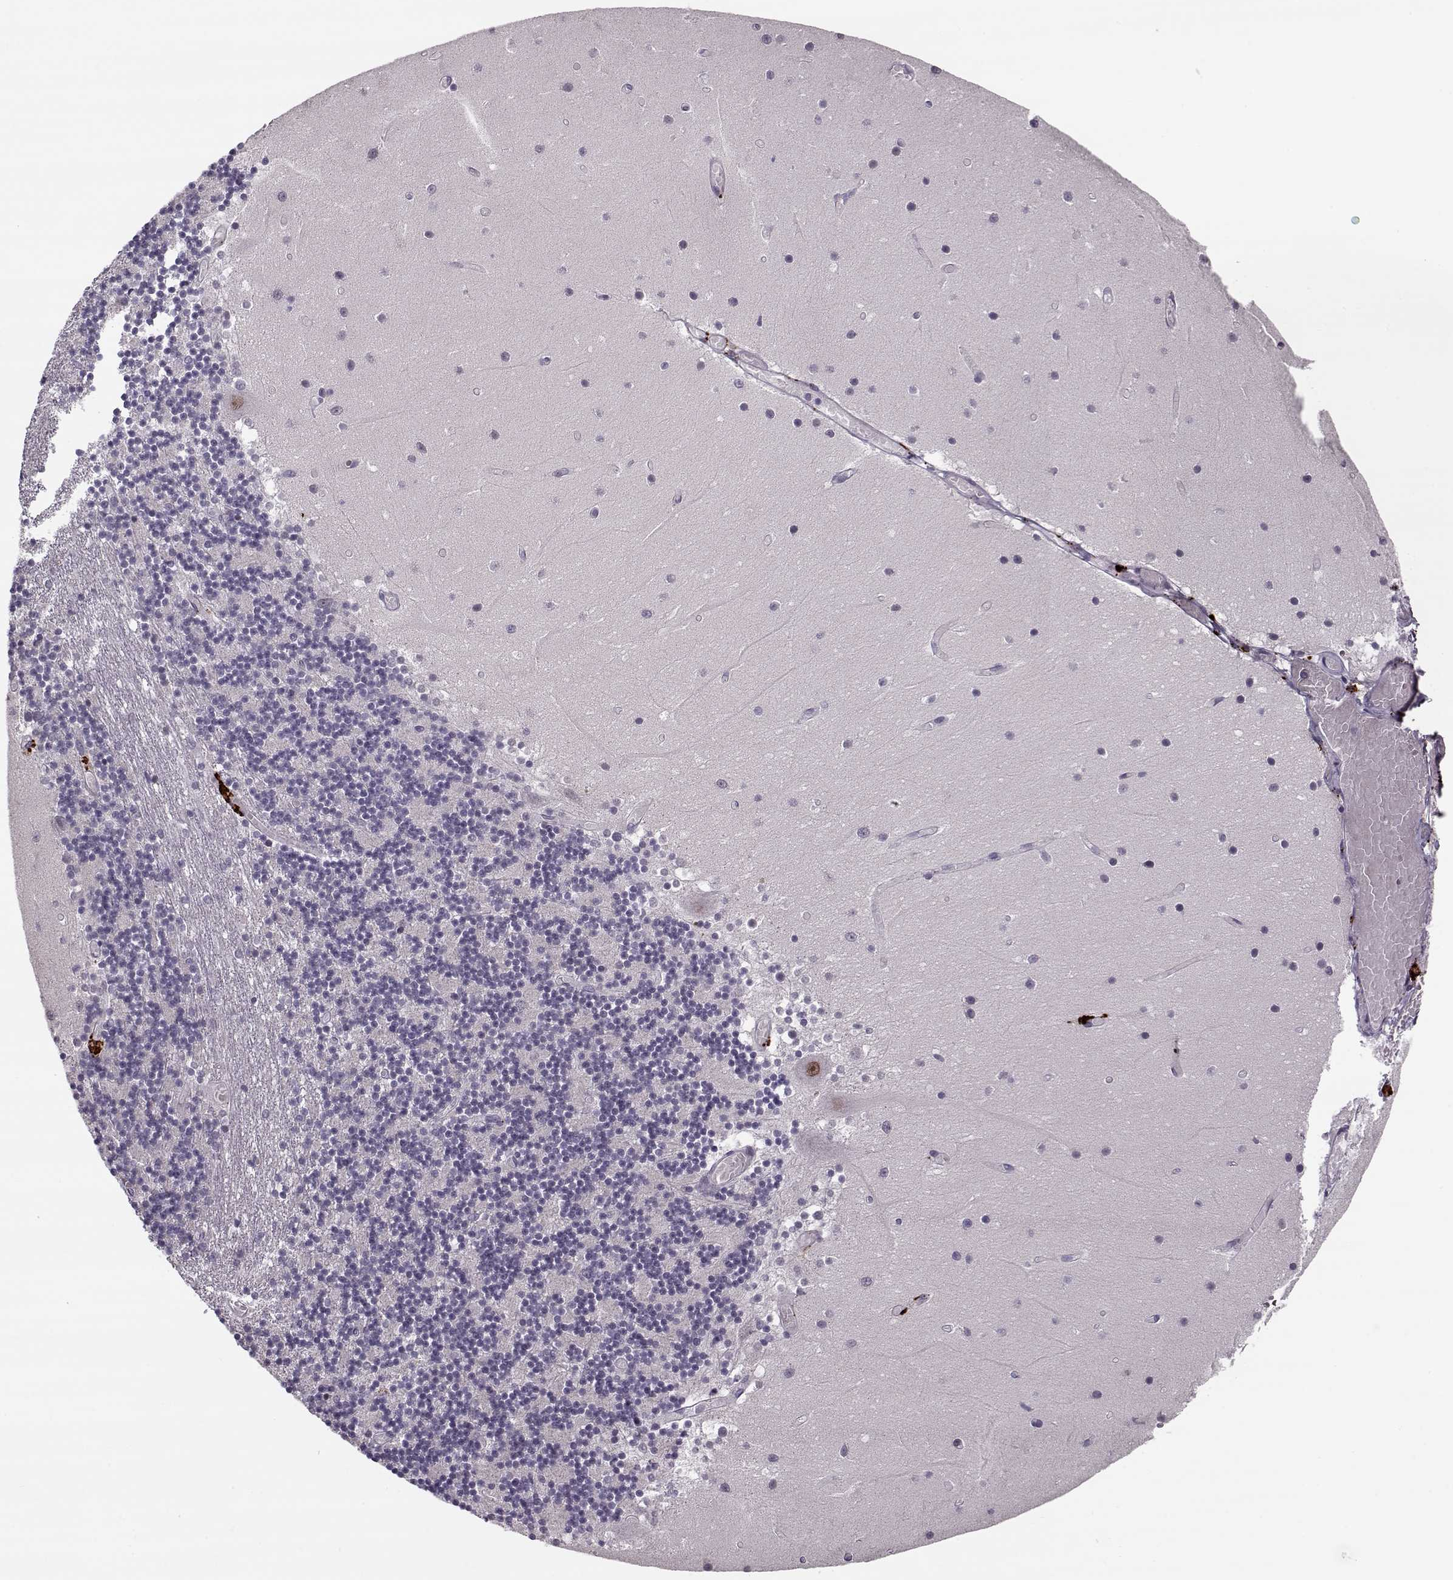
{"staining": {"intensity": "negative", "quantity": "none", "location": "none"}, "tissue": "cerebellum", "cell_type": "Cells in granular layer", "image_type": "normal", "snomed": [{"axis": "morphology", "description": "Normal tissue, NOS"}, {"axis": "topography", "description": "Cerebellum"}], "caption": "Cerebellum stained for a protein using immunohistochemistry reveals no expression cells in granular layer.", "gene": "DNAI3", "patient": {"sex": "female", "age": 28}}